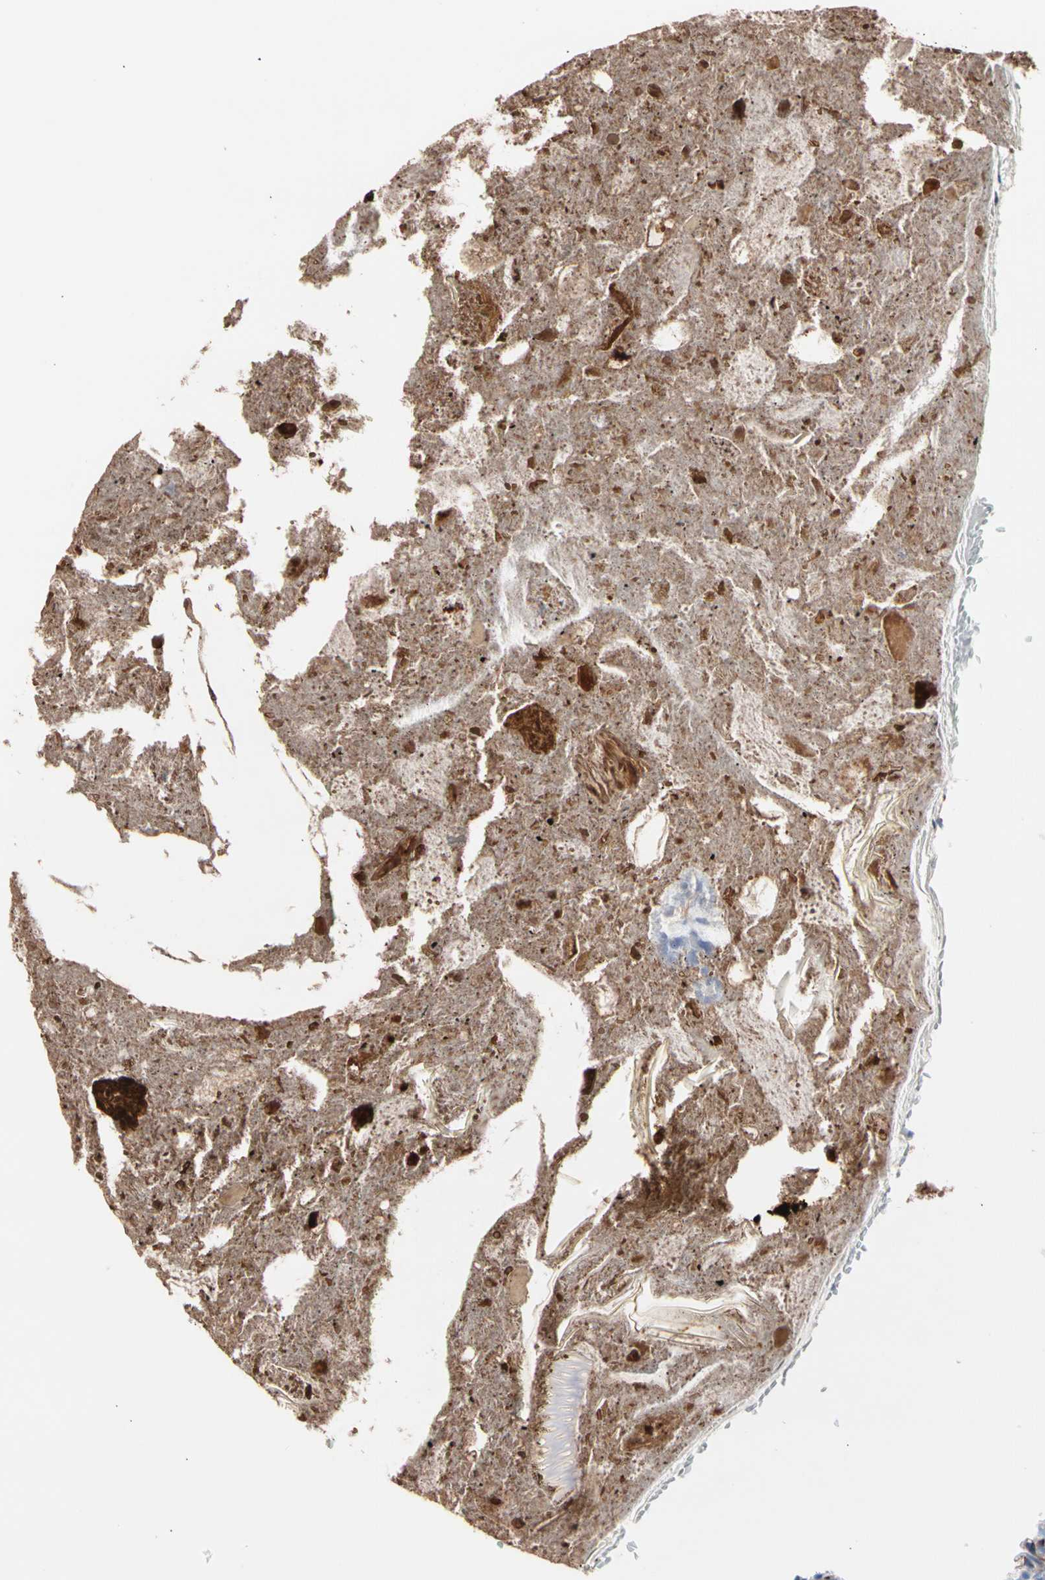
{"staining": {"intensity": "moderate", "quantity": "<25%", "location": "cytoplasmic/membranous"}, "tissue": "appendix", "cell_type": "Glandular cells", "image_type": "normal", "snomed": [{"axis": "morphology", "description": "Normal tissue, NOS"}, {"axis": "topography", "description": "Appendix"}], "caption": "DAB immunohistochemical staining of benign human appendix shows moderate cytoplasmic/membranous protein positivity in about <25% of glandular cells. The staining was performed using DAB (3,3'-diaminobenzidine), with brown indicating positive protein expression. Nuclei are stained blue with hematoxylin.", "gene": "HK1", "patient": {"sex": "female", "age": 10}}